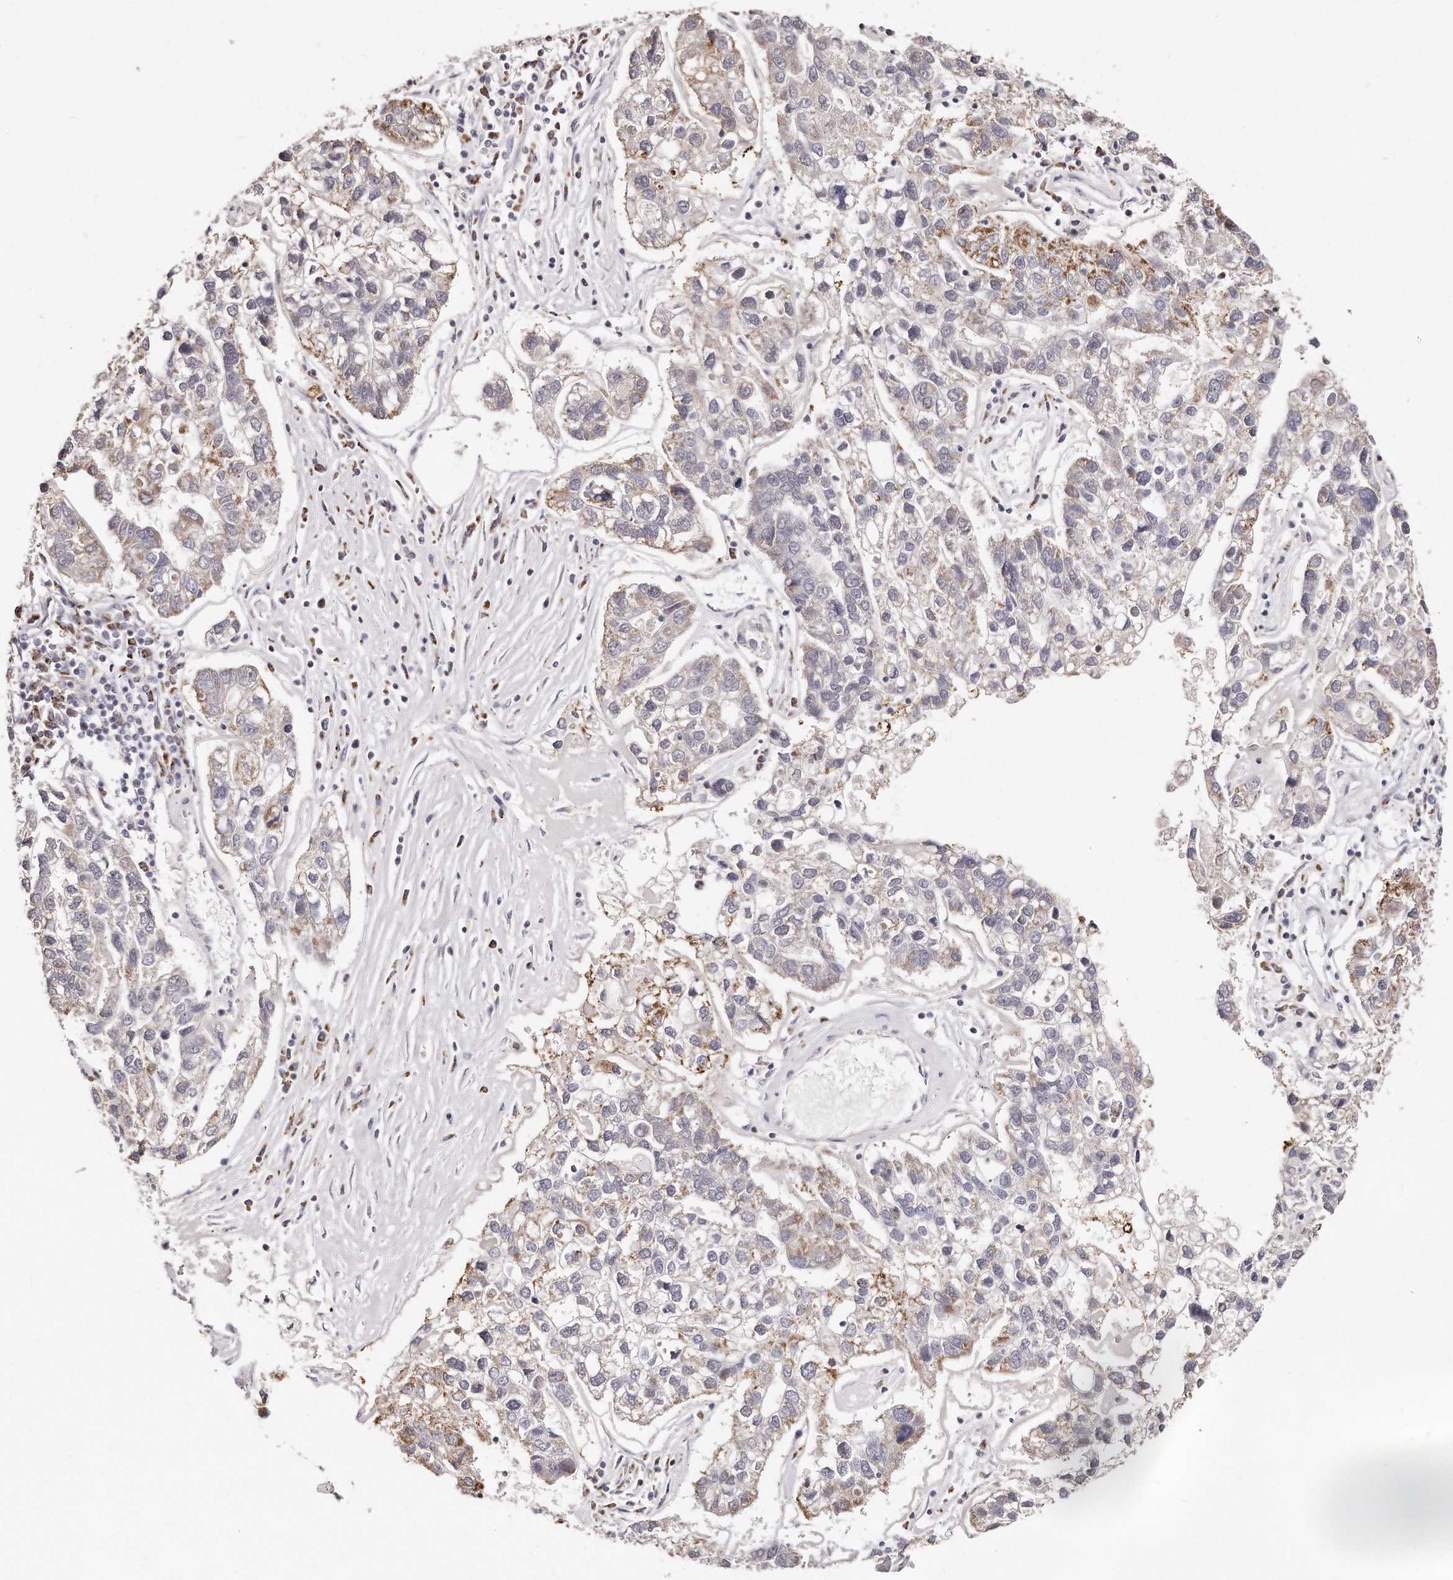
{"staining": {"intensity": "moderate", "quantity": "25%-75%", "location": "cytoplasmic/membranous"}, "tissue": "pancreatic cancer", "cell_type": "Tumor cells", "image_type": "cancer", "snomed": [{"axis": "morphology", "description": "Adenocarcinoma, NOS"}, {"axis": "topography", "description": "Pancreas"}], "caption": "Tumor cells display medium levels of moderate cytoplasmic/membranous staining in approximately 25%-75% of cells in human pancreatic cancer (adenocarcinoma).", "gene": "RTKN", "patient": {"sex": "female", "age": 61}}